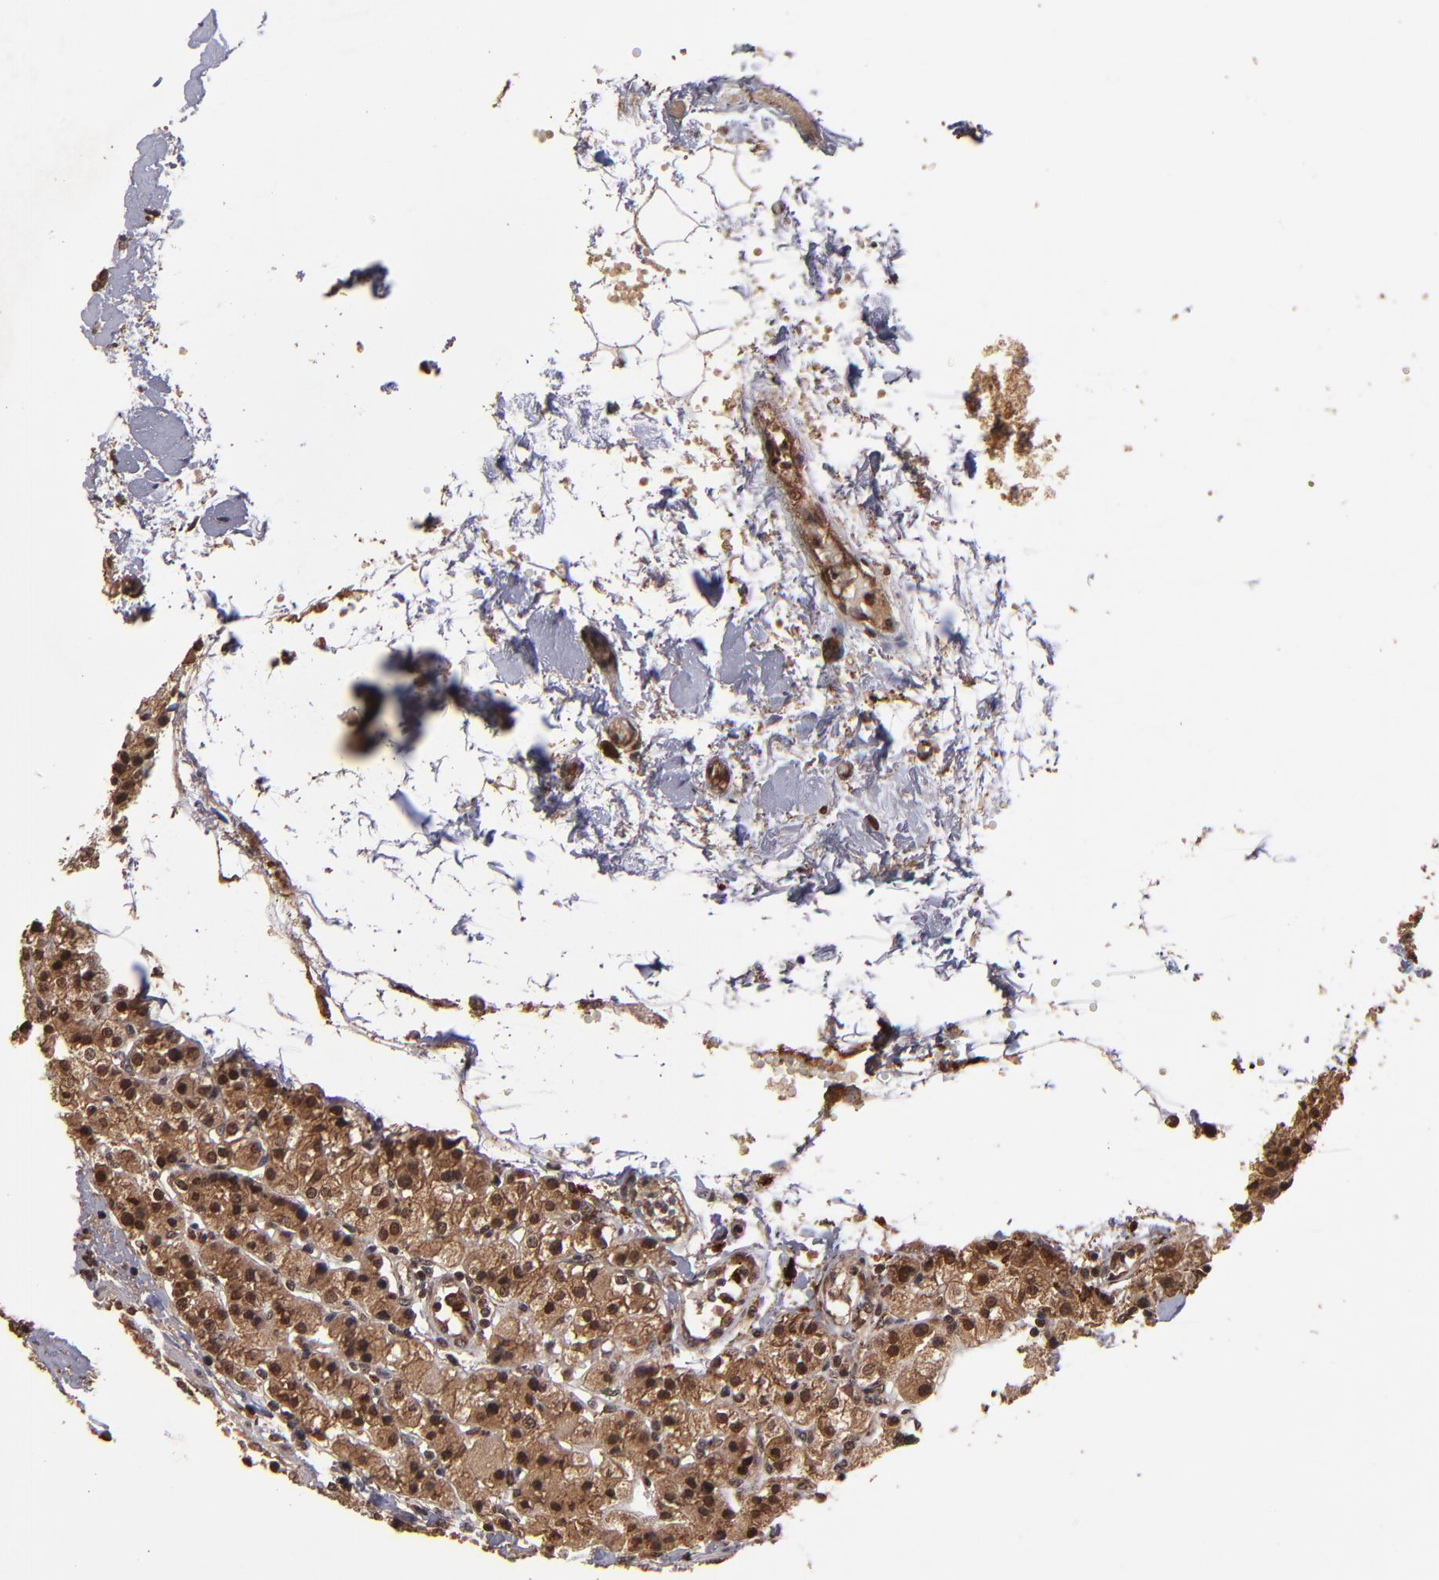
{"staining": {"intensity": "strong", "quantity": ">75%", "location": "cytoplasmic/membranous"}, "tissue": "parathyroid gland", "cell_type": "Glandular cells", "image_type": "normal", "snomed": [{"axis": "morphology", "description": "Normal tissue, NOS"}, {"axis": "topography", "description": "Parathyroid gland"}], "caption": "Protein expression by immunohistochemistry (IHC) shows strong cytoplasmic/membranous expression in about >75% of glandular cells in unremarkable parathyroid gland.", "gene": "NFE2L2", "patient": {"sex": "female", "age": 58}}